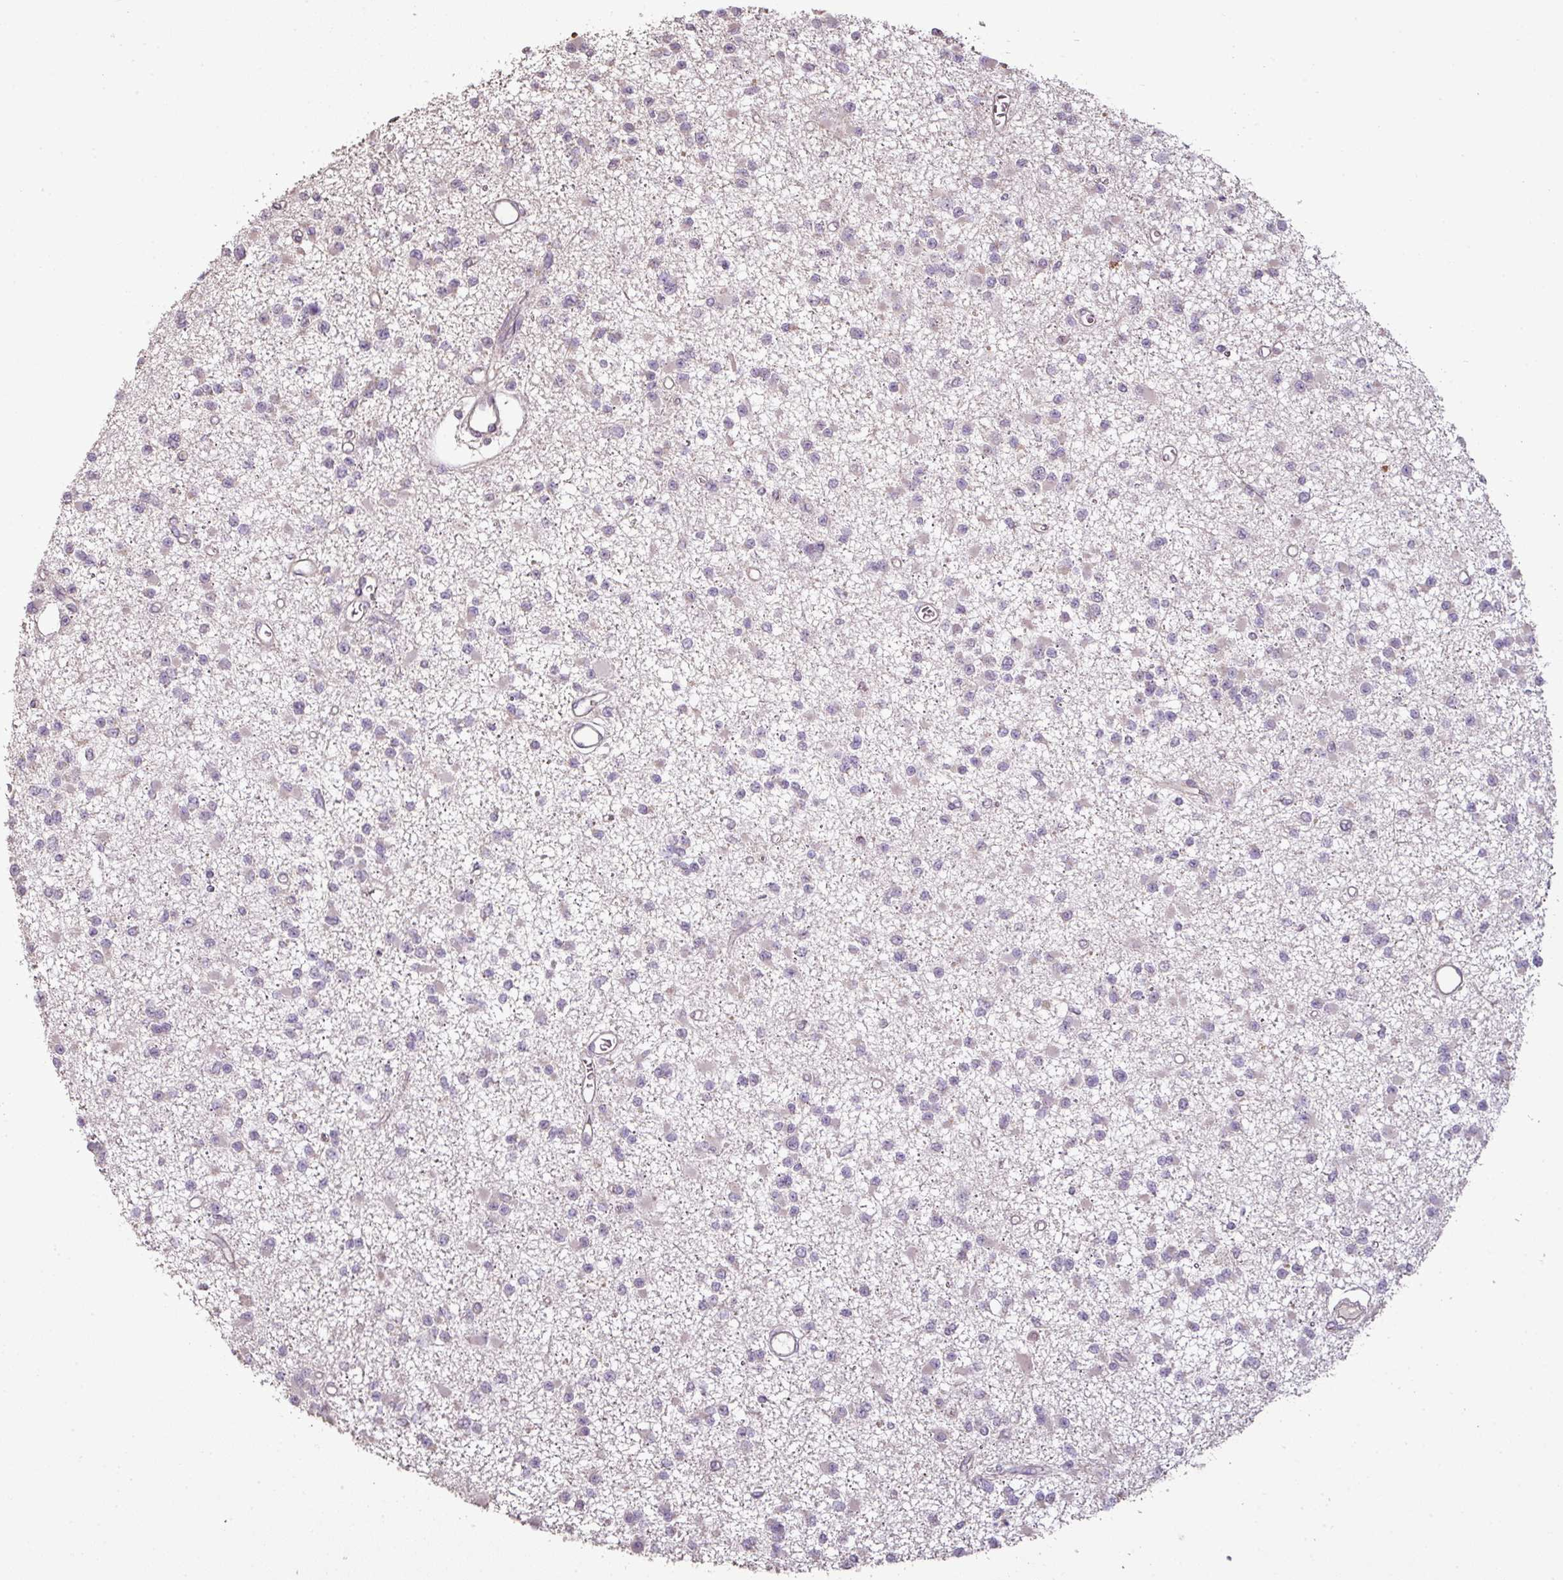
{"staining": {"intensity": "negative", "quantity": "none", "location": "none"}, "tissue": "glioma", "cell_type": "Tumor cells", "image_type": "cancer", "snomed": [{"axis": "morphology", "description": "Glioma, malignant, Low grade"}, {"axis": "topography", "description": "Brain"}], "caption": "The histopathology image exhibits no staining of tumor cells in malignant glioma (low-grade). (IHC, brightfield microscopy, high magnification).", "gene": "CXCR5", "patient": {"sex": "female", "age": 22}}